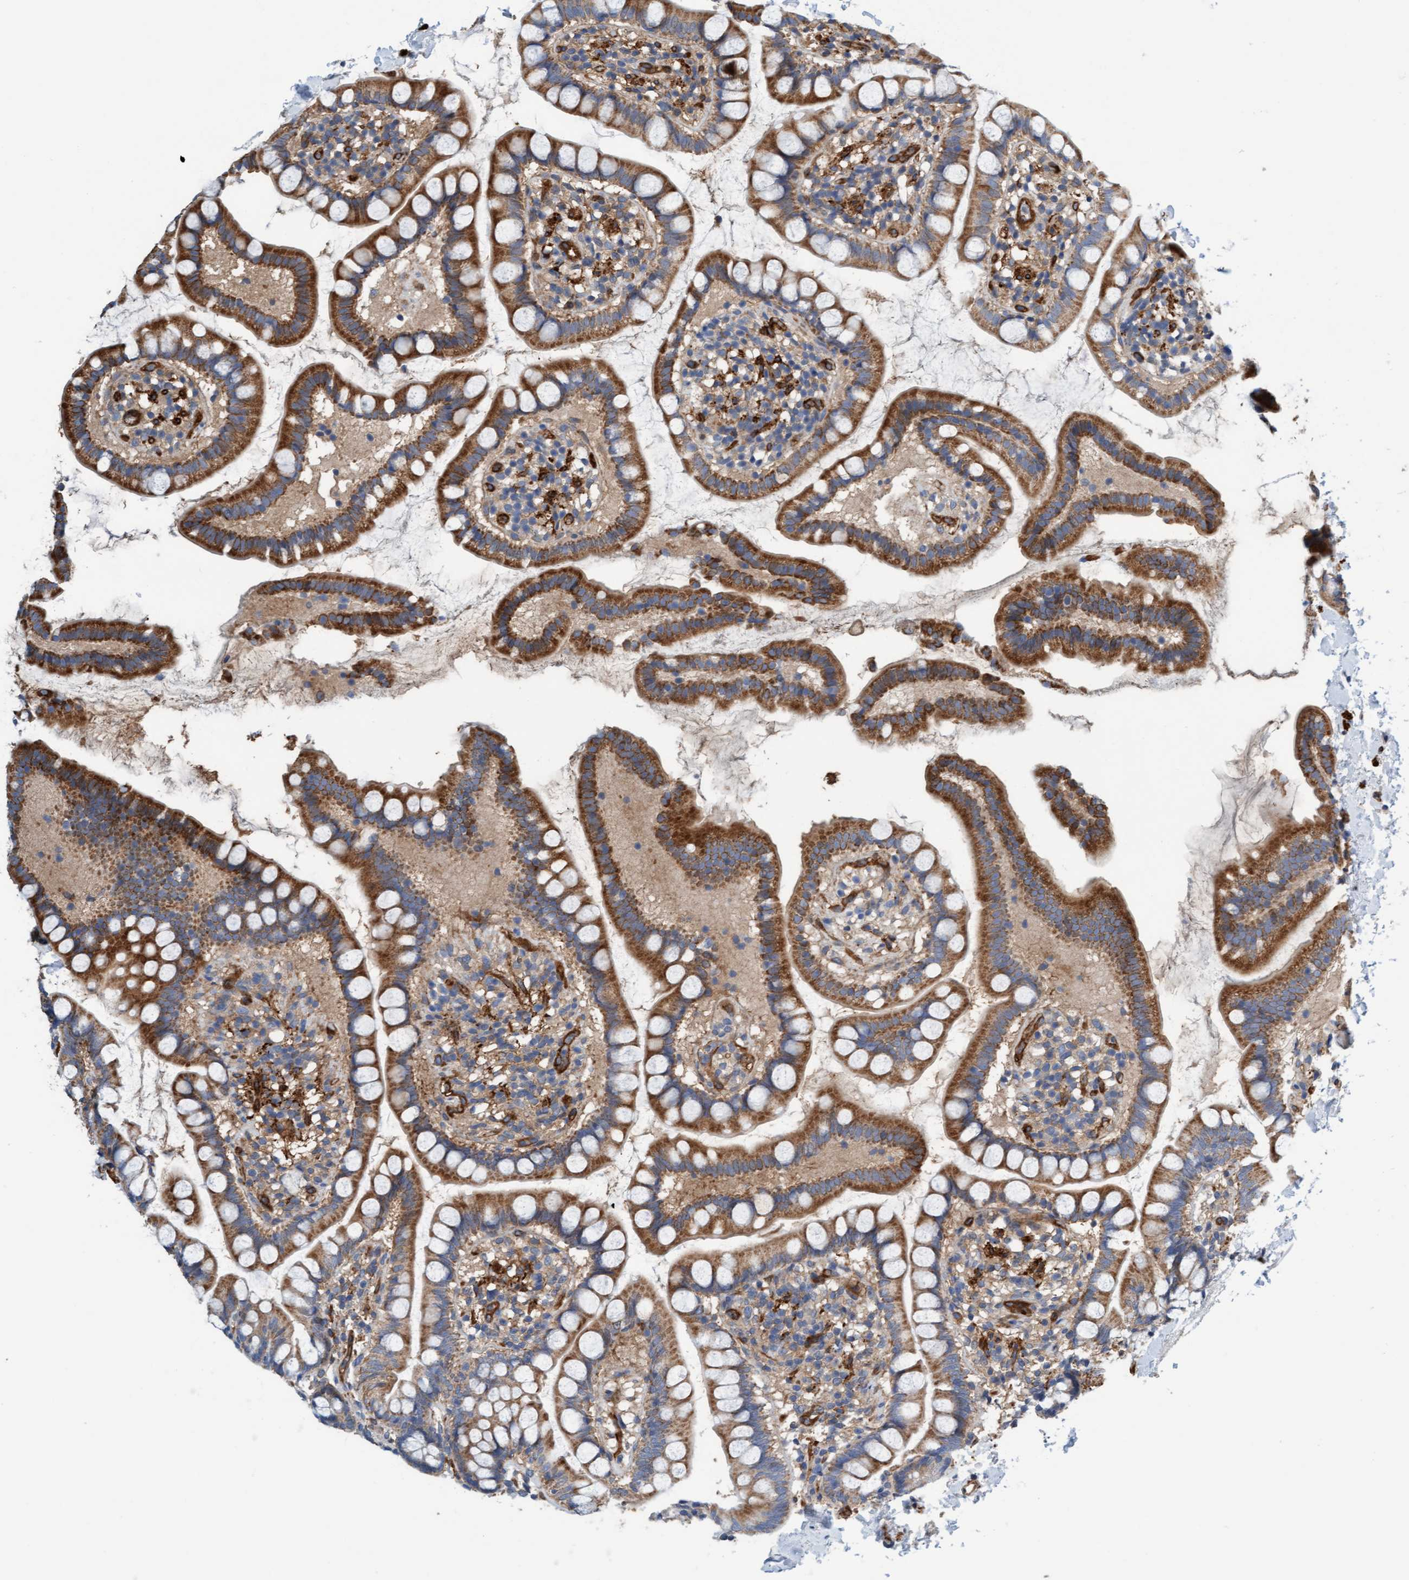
{"staining": {"intensity": "strong", "quantity": ">75%", "location": "cytoplasmic/membranous"}, "tissue": "small intestine", "cell_type": "Glandular cells", "image_type": "normal", "snomed": [{"axis": "morphology", "description": "Normal tissue, NOS"}, {"axis": "topography", "description": "Small intestine"}], "caption": "Protein staining demonstrates strong cytoplasmic/membranous positivity in approximately >75% of glandular cells in unremarkable small intestine. The protein of interest is stained brown, and the nuclei are stained in blue (DAB (3,3'-diaminobenzidine) IHC with brightfield microscopy, high magnification).", "gene": "FMNL3", "patient": {"sex": "female", "age": 84}}